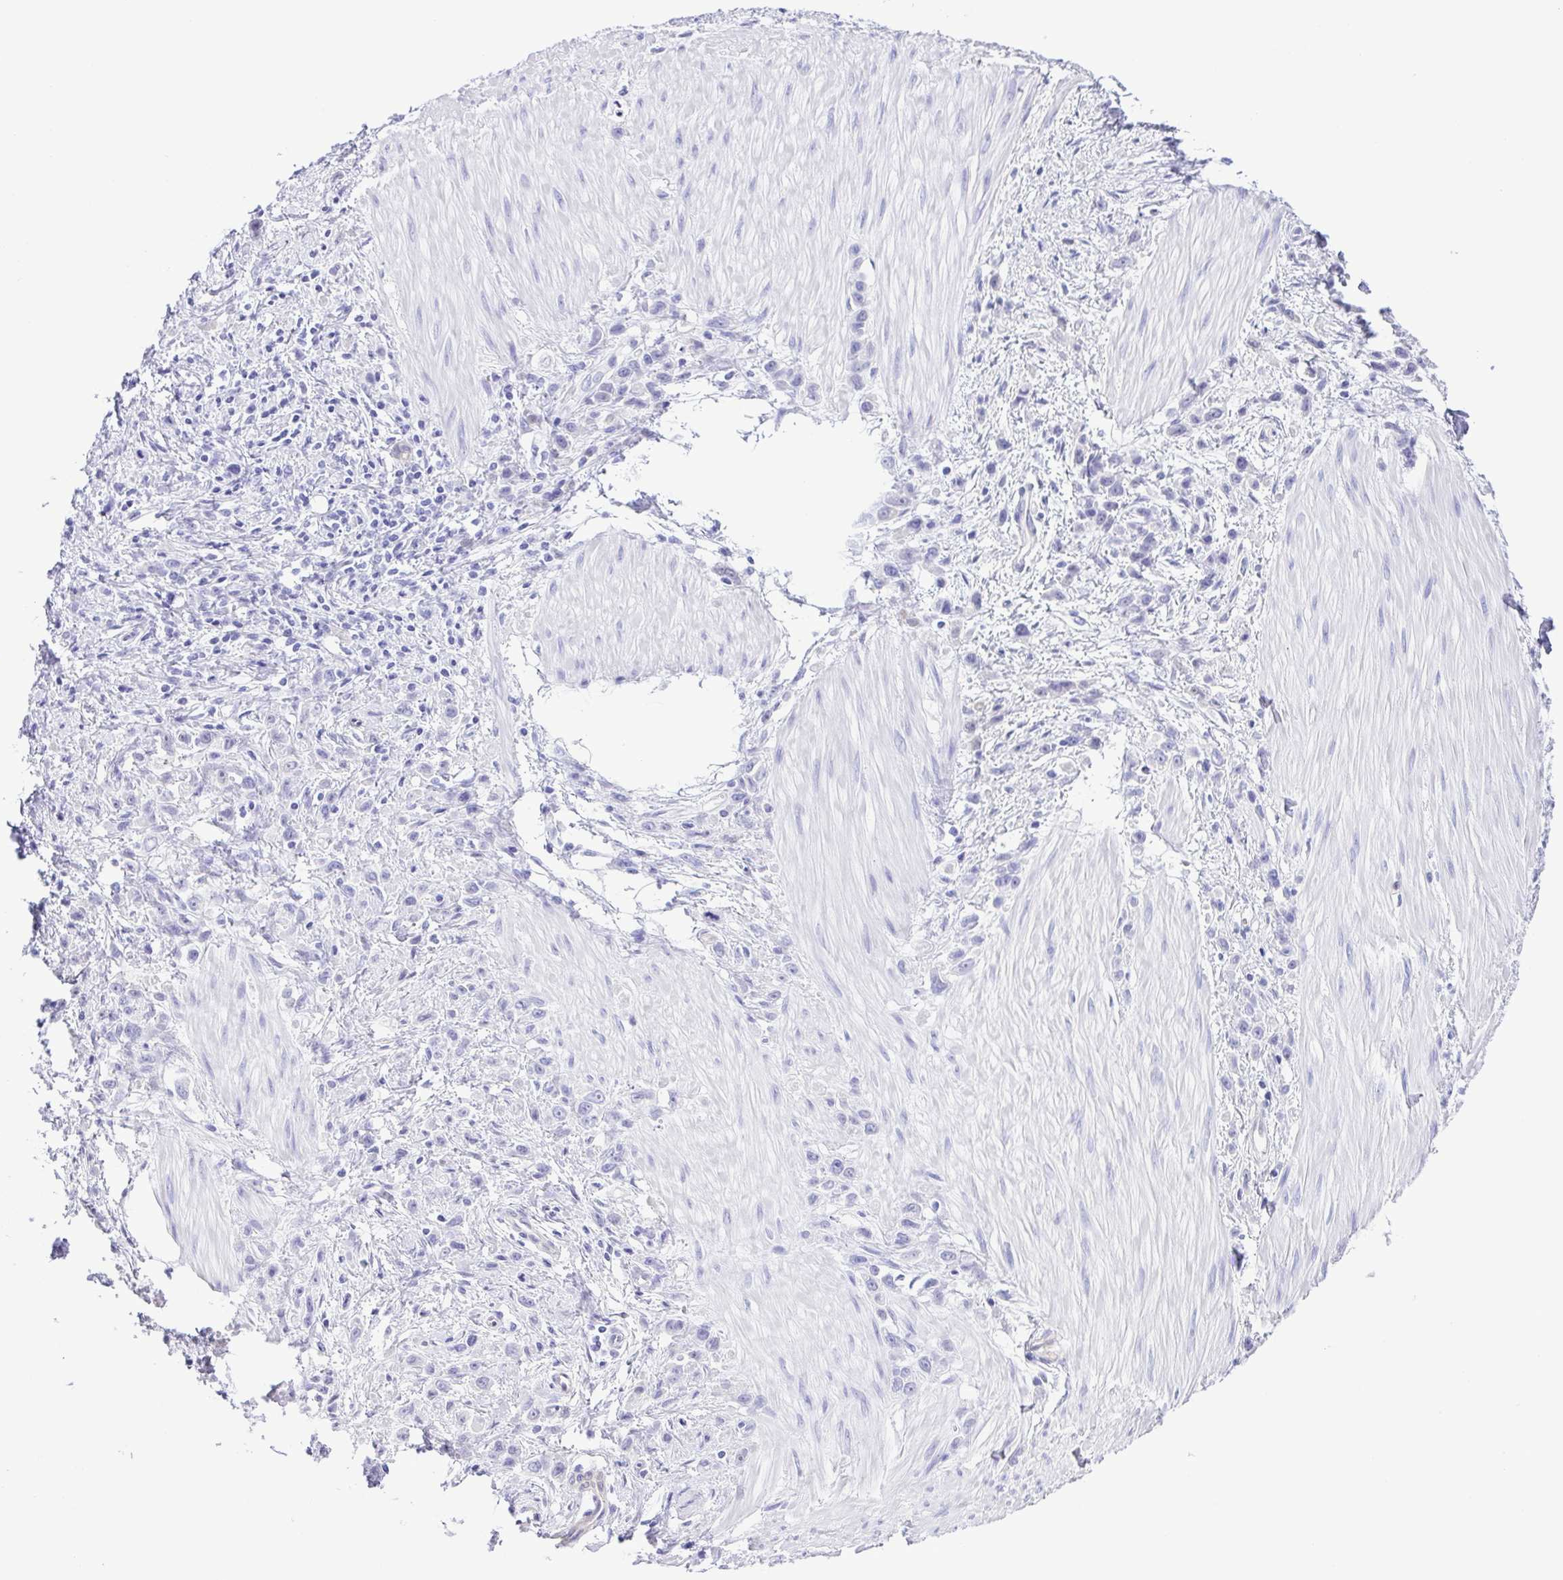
{"staining": {"intensity": "negative", "quantity": "none", "location": "none"}, "tissue": "stomach cancer", "cell_type": "Tumor cells", "image_type": "cancer", "snomed": [{"axis": "morphology", "description": "Adenocarcinoma, NOS"}, {"axis": "topography", "description": "Stomach"}], "caption": "A high-resolution histopathology image shows immunohistochemistry staining of stomach cancer, which demonstrates no significant expression in tumor cells.", "gene": "GPR17", "patient": {"sex": "male", "age": 47}}